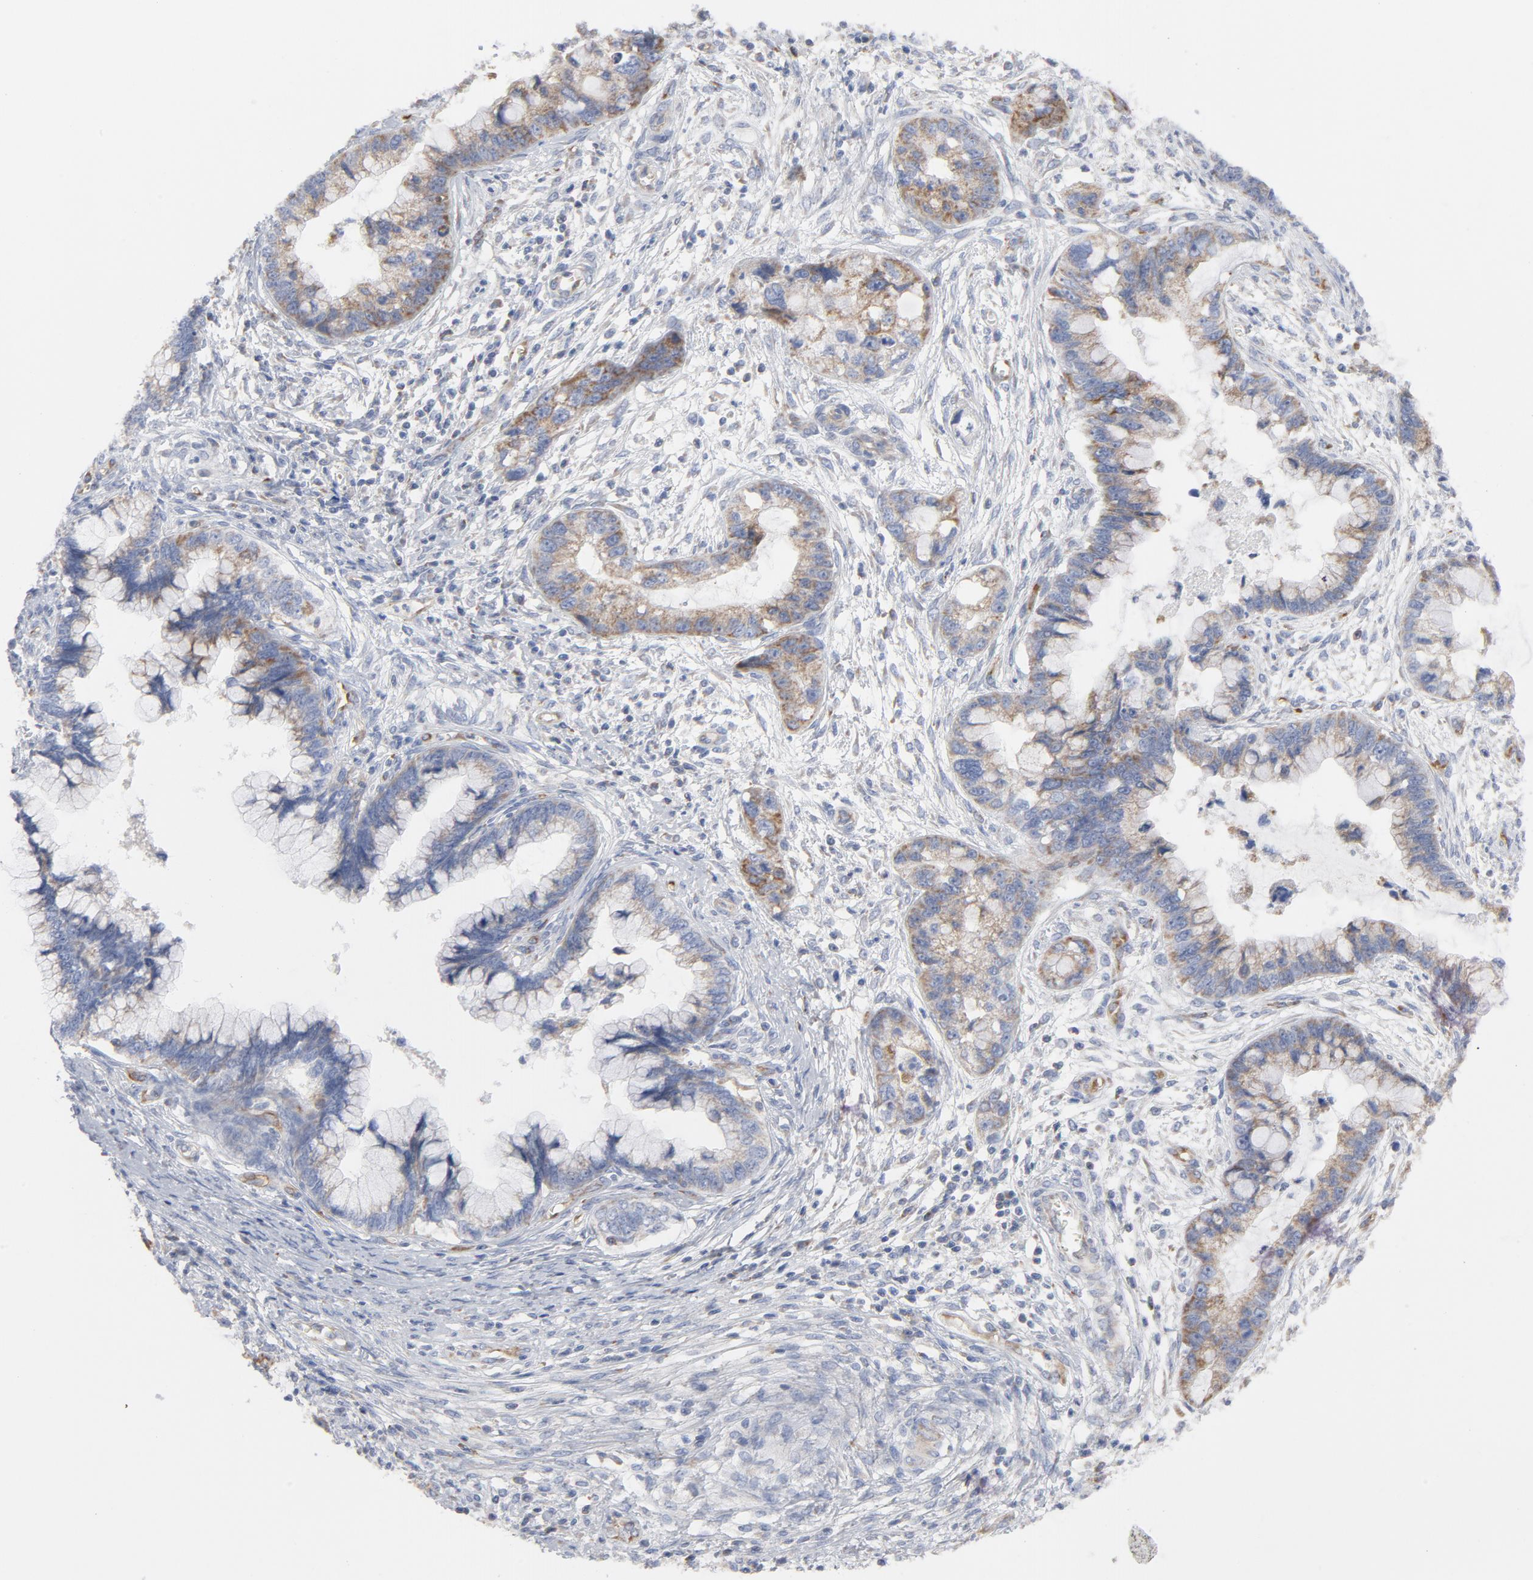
{"staining": {"intensity": "moderate", "quantity": ">75%", "location": "cytoplasmic/membranous"}, "tissue": "cervical cancer", "cell_type": "Tumor cells", "image_type": "cancer", "snomed": [{"axis": "morphology", "description": "Adenocarcinoma, NOS"}, {"axis": "topography", "description": "Cervix"}], "caption": "The histopathology image reveals immunohistochemical staining of adenocarcinoma (cervical). There is moderate cytoplasmic/membranous positivity is identified in about >75% of tumor cells.", "gene": "OXA1L", "patient": {"sex": "female", "age": 44}}